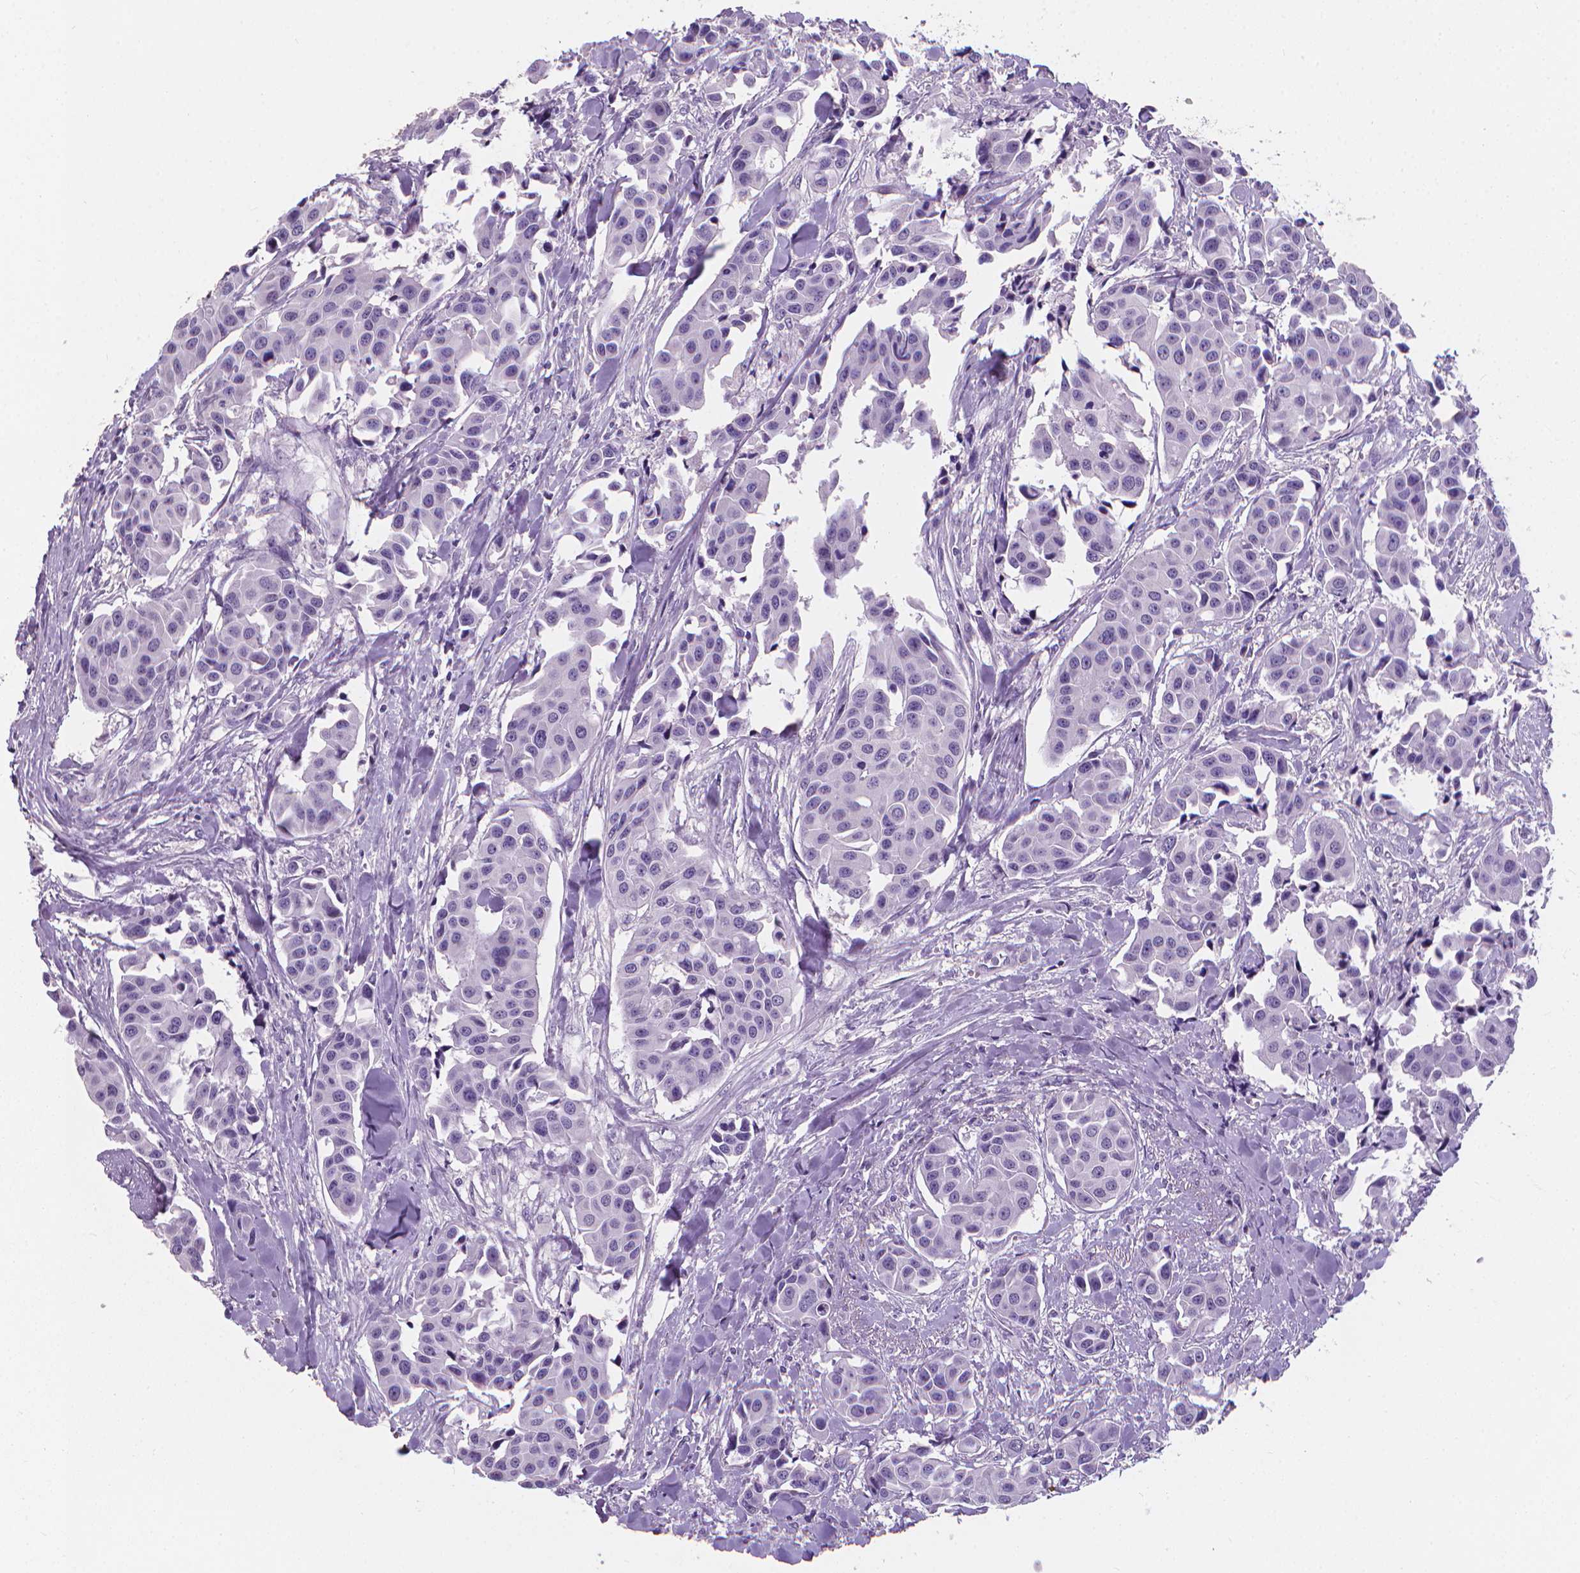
{"staining": {"intensity": "negative", "quantity": "none", "location": "none"}, "tissue": "head and neck cancer", "cell_type": "Tumor cells", "image_type": "cancer", "snomed": [{"axis": "morphology", "description": "Adenocarcinoma, NOS"}, {"axis": "topography", "description": "Head-Neck"}], "caption": "DAB immunohistochemical staining of head and neck cancer (adenocarcinoma) reveals no significant staining in tumor cells.", "gene": "XPNPEP2", "patient": {"sex": "male", "age": 76}}